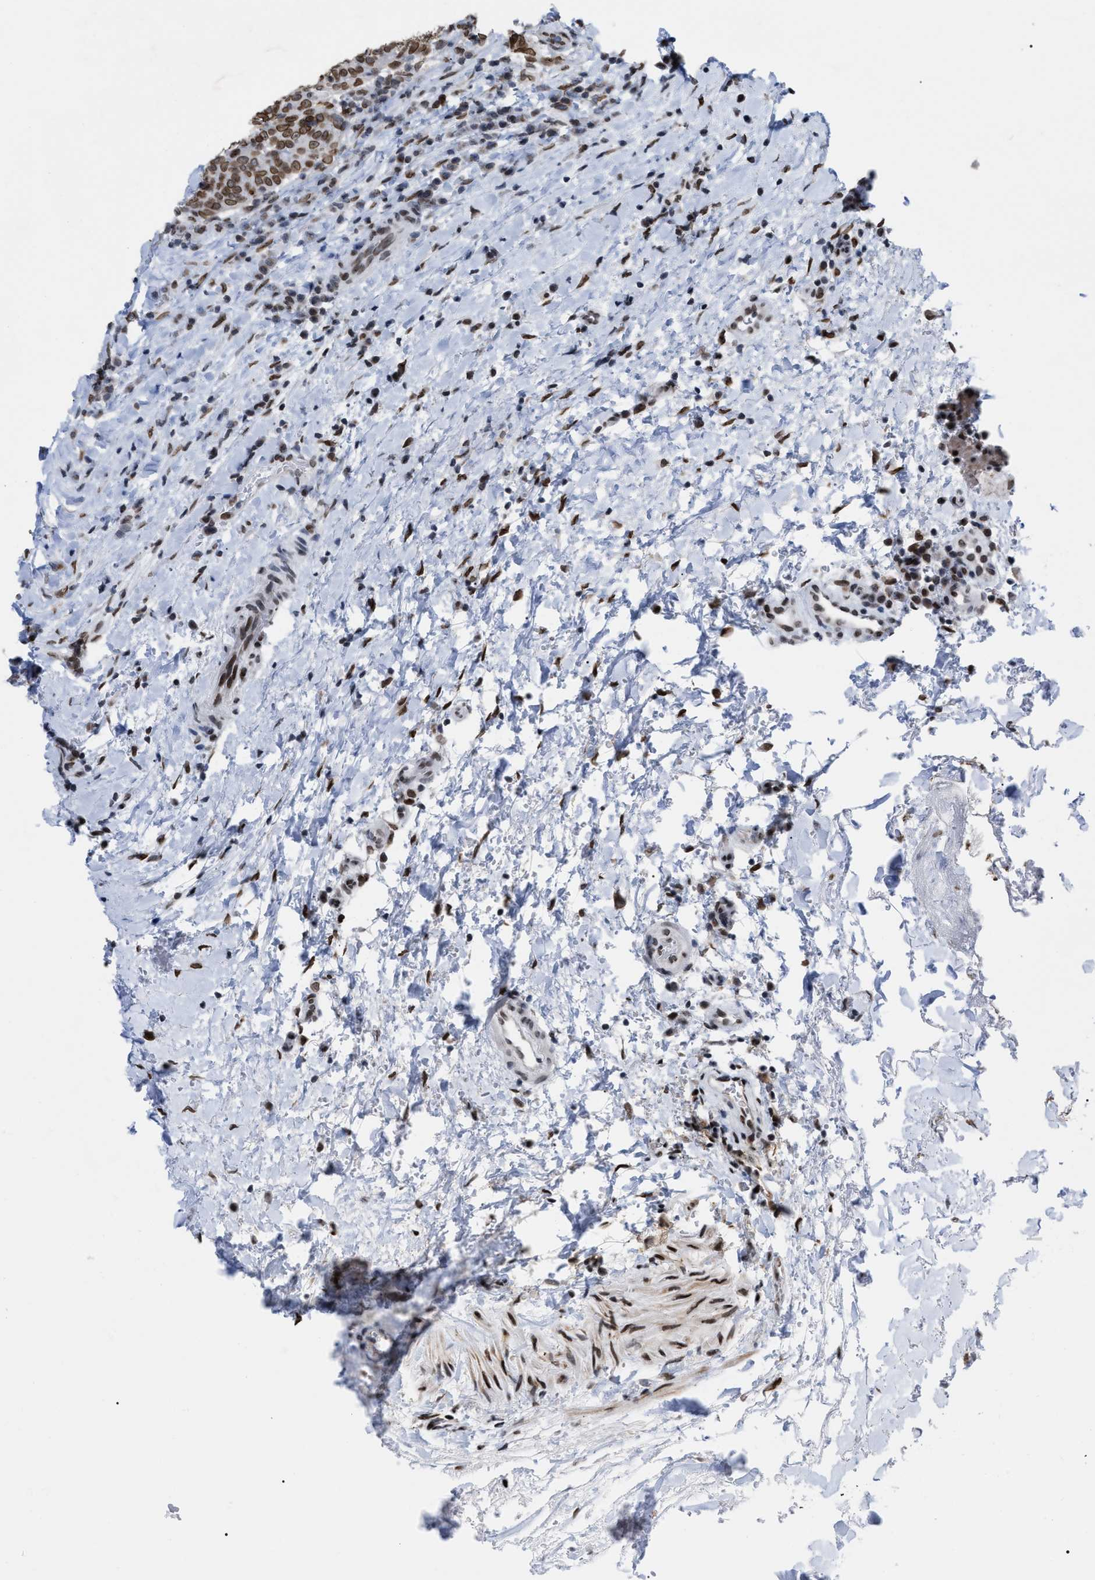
{"staining": {"intensity": "strong", "quantity": ">75%", "location": "cytoplasmic/membranous,nuclear"}, "tissue": "head and neck cancer", "cell_type": "Tumor cells", "image_type": "cancer", "snomed": [{"axis": "morphology", "description": "Squamous cell carcinoma, NOS"}, {"axis": "morphology", "description": "Squamous cell carcinoma, metastatic, NOS"}, {"axis": "topography", "description": "Lymph node"}, {"axis": "topography", "description": "Head-Neck"}], "caption": "About >75% of tumor cells in head and neck cancer (squamous cell carcinoma) demonstrate strong cytoplasmic/membranous and nuclear protein positivity as visualized by brown immunohistochemical staining.", "gene": "TPR", "patient": {"sex": "male", "age": 62}}